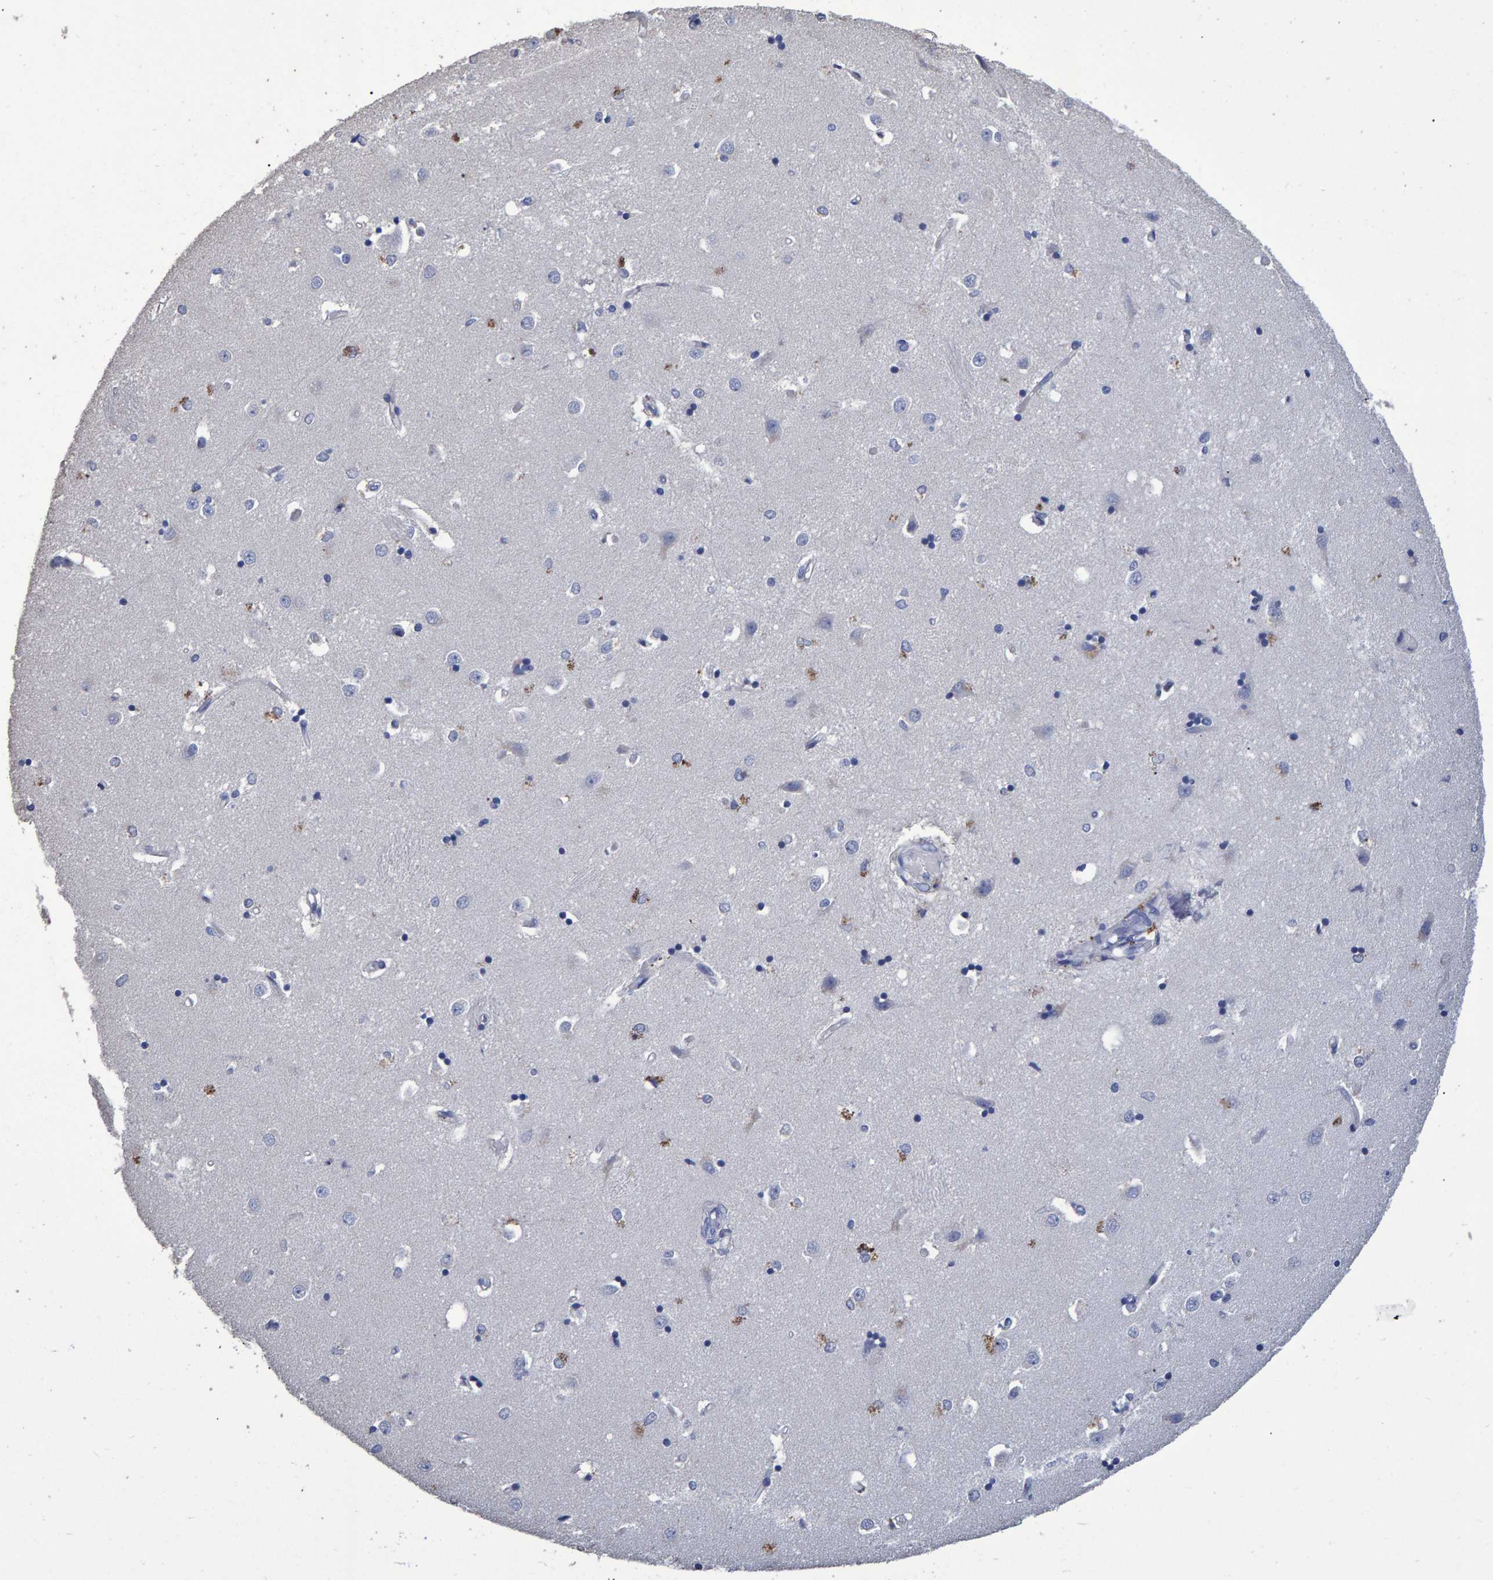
{"staining": {"intensity": "moderate", "quantity": "<25%", "location": "cytoplasmic/membranous"}, "tissue": "caudate", "cell_type": "Glial cells", "image_type": "normal", "snomed": [{"axis": "morphology", "description": "Normal tissue, NOS"}, {"axis": "topography", "description": "Lateral ventricle wall"}], "caption": "Protein expression analysis of normal human caudate reveals moderate cytoplasmic/membranous positivity in about <25% of glial cells. The staining was performed using DAB, with brown indicating positive protein expression. Nuclei are stained blue with hematoxylin.", "gene": "HEMGN", "patient": {"sex": "male", "age": 45}}